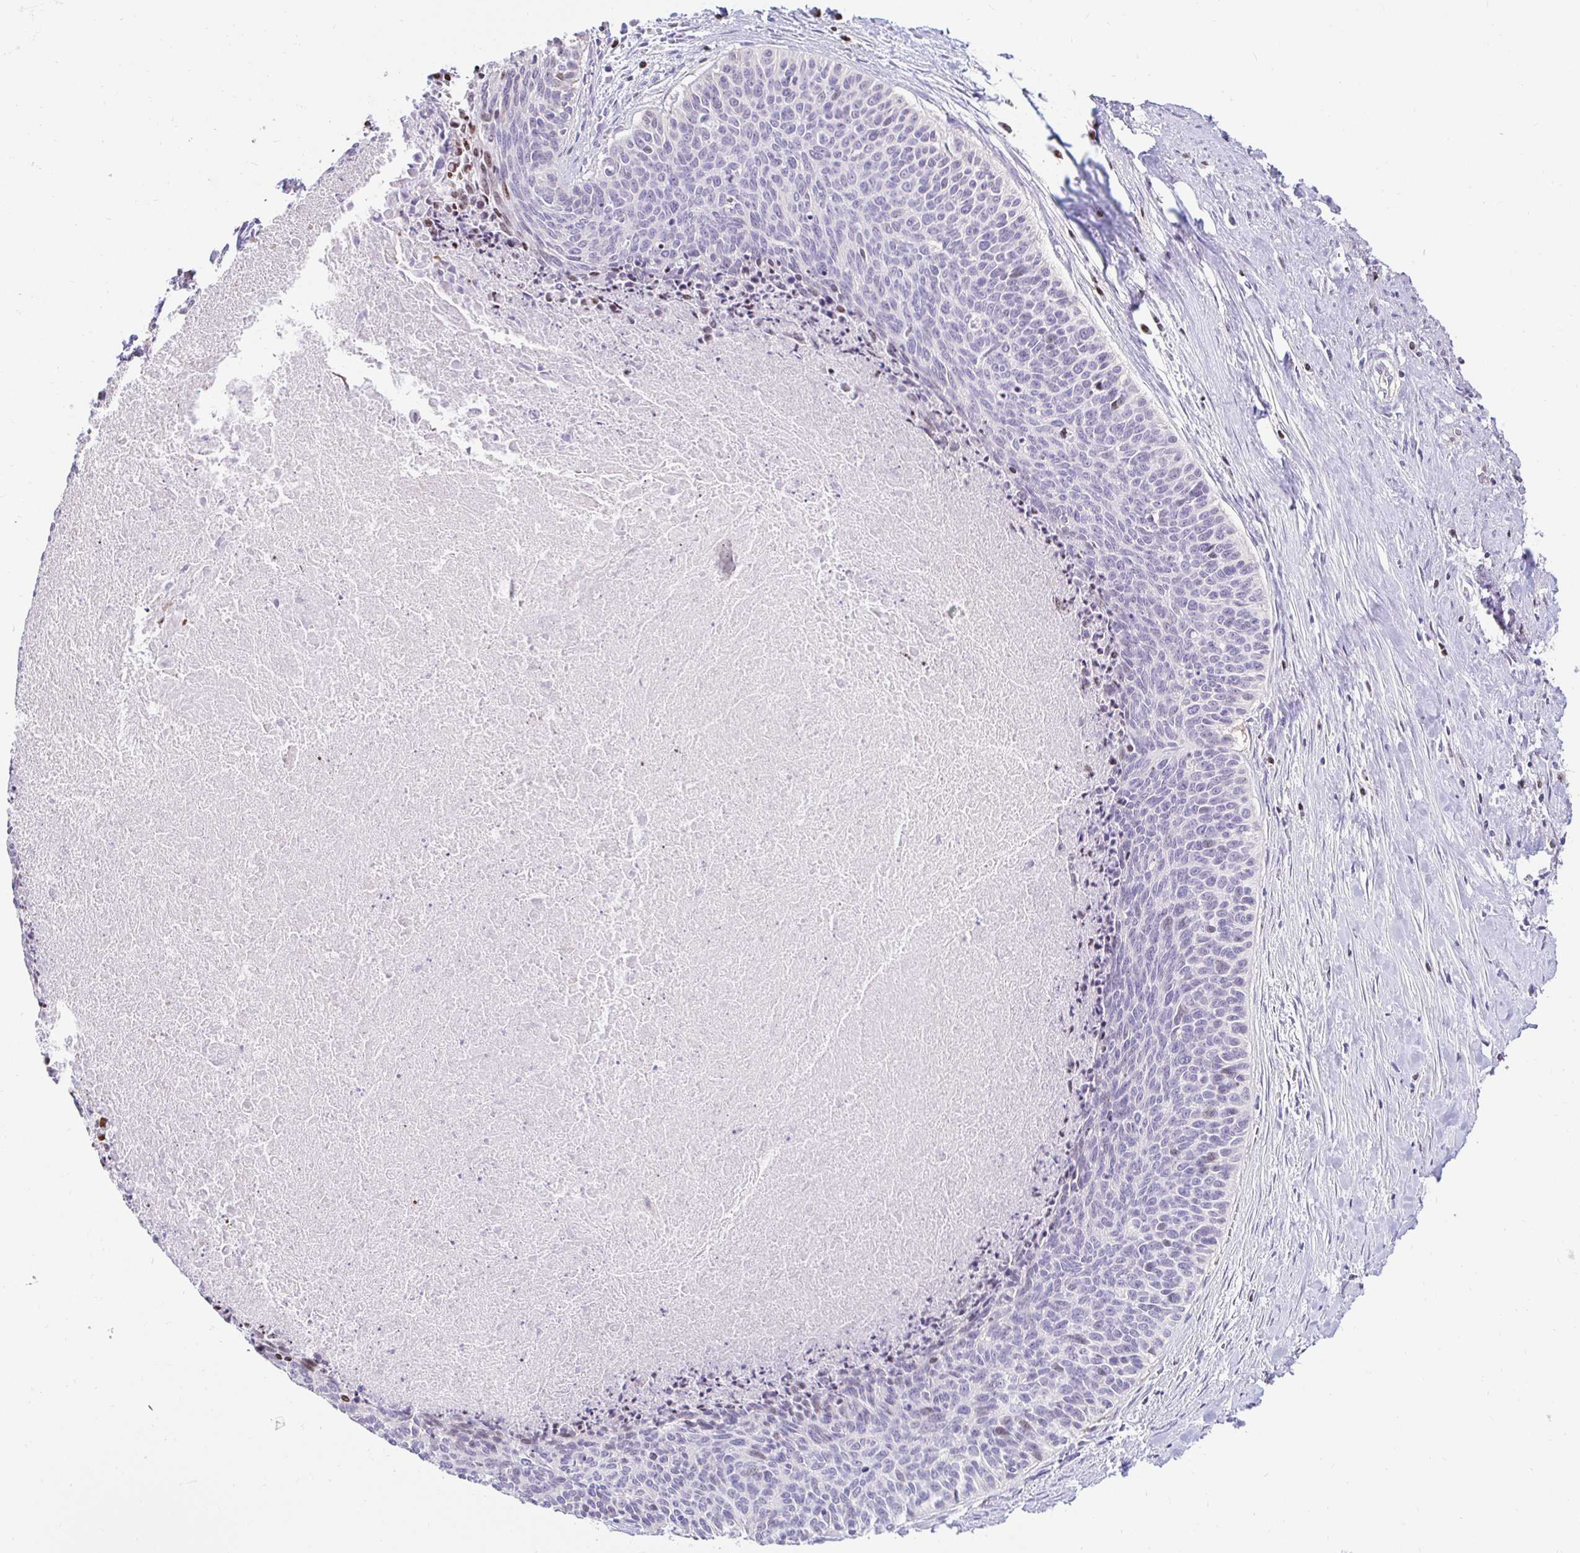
{"staining": {"intensity": "negative", "quantity": "none", "location": "none"}, "tissue": "cervical cancer", "cell_type": "Tumor cells", "image_type": "cancer", "snomed": [{"axis": "morphology", "description": "Squamous cell carcinoma, NOS"}, {"axis": "topography", "description": "Cervix"}], "caption": "DAB (3,3'-diaminobenzidine) immunohistochemical staining of human cervical squamous cell carcinoma displays no significant expression in tumor cells.", "gene": "CAPSL", "patient": {"sex": "female", "age": 55}}